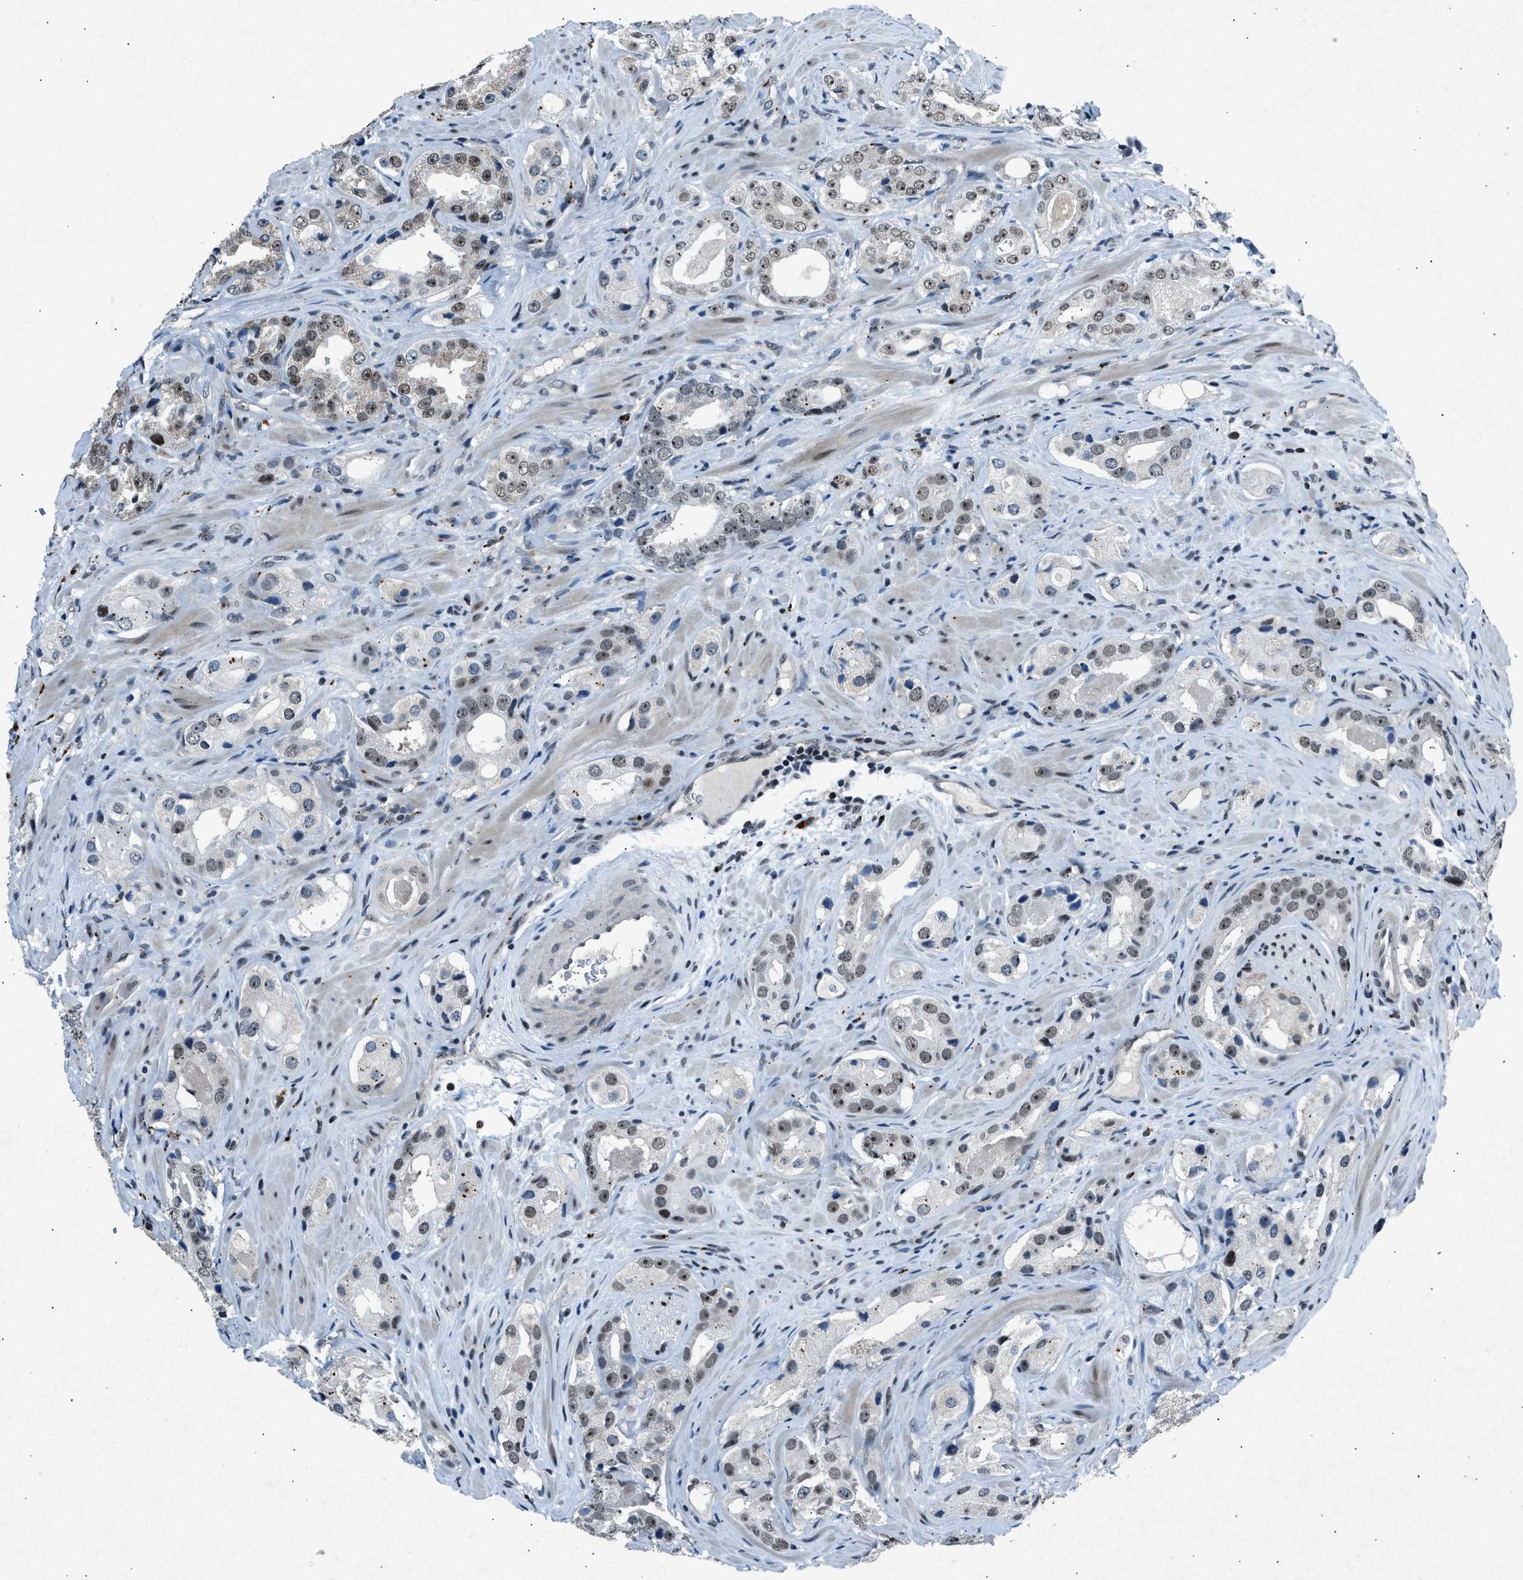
{"staining": {"intensity": "weak", "quantity": "25%-75%", "location": "nuclear"}, "tissue": "prostate cancer", "cell_type": "Tumor cells", "image_type": "cancer", "snomed": [{"axis": "morphology", "description": "Adenocarcinoma, High grade"}, {"axis": "topography", "description": "Prostate"}], "caption": "Adenocarcinoma (high-grade) (prostate) stained with immunohistochemistry demonstrates weak nuclear positivity in about 25%-75% of tumor cells.", "gene": "ADCY1", "patient": {"sex": "male", "age": 63}}